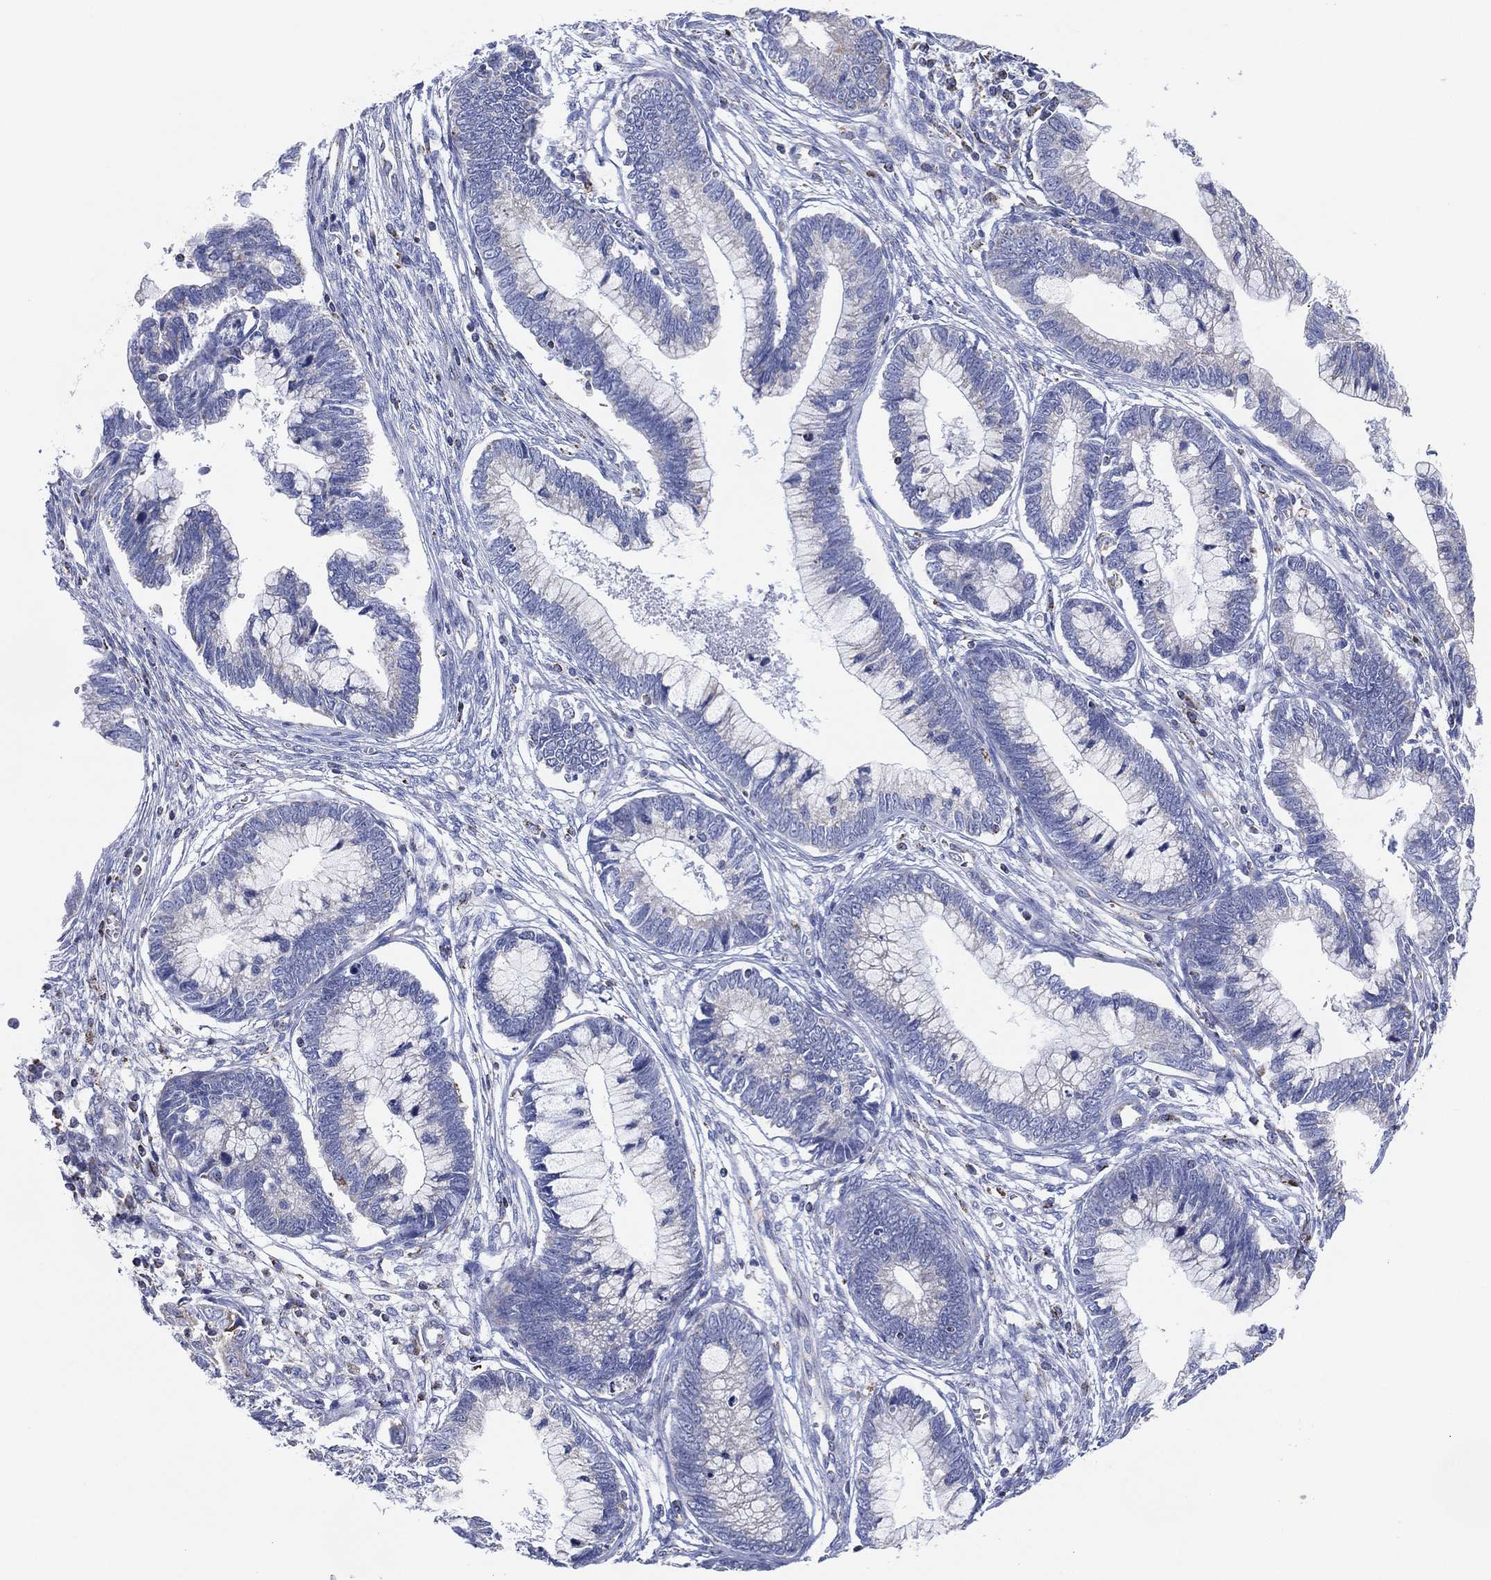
{"staining": {"intensity": "negative", "quantity": "none", "location": "none"}, "tissue": "cervical cancer", "cell_type": "Tumor cells", "image_type": "cancer", "snomed": [{"axis": "morphology", "description": "Adenocarcinoma, NOS"}, {"axis": "topography", "description": "Cervix"}], "caption": "High magnification brightfield microscopy of cervical cancer stained with DAB (brown) and counterstained with hematoxylin (blue): tumor cells show no significant positivity.", "gene": "CFTR", "patient": {"sex": "female", "age": 44}}